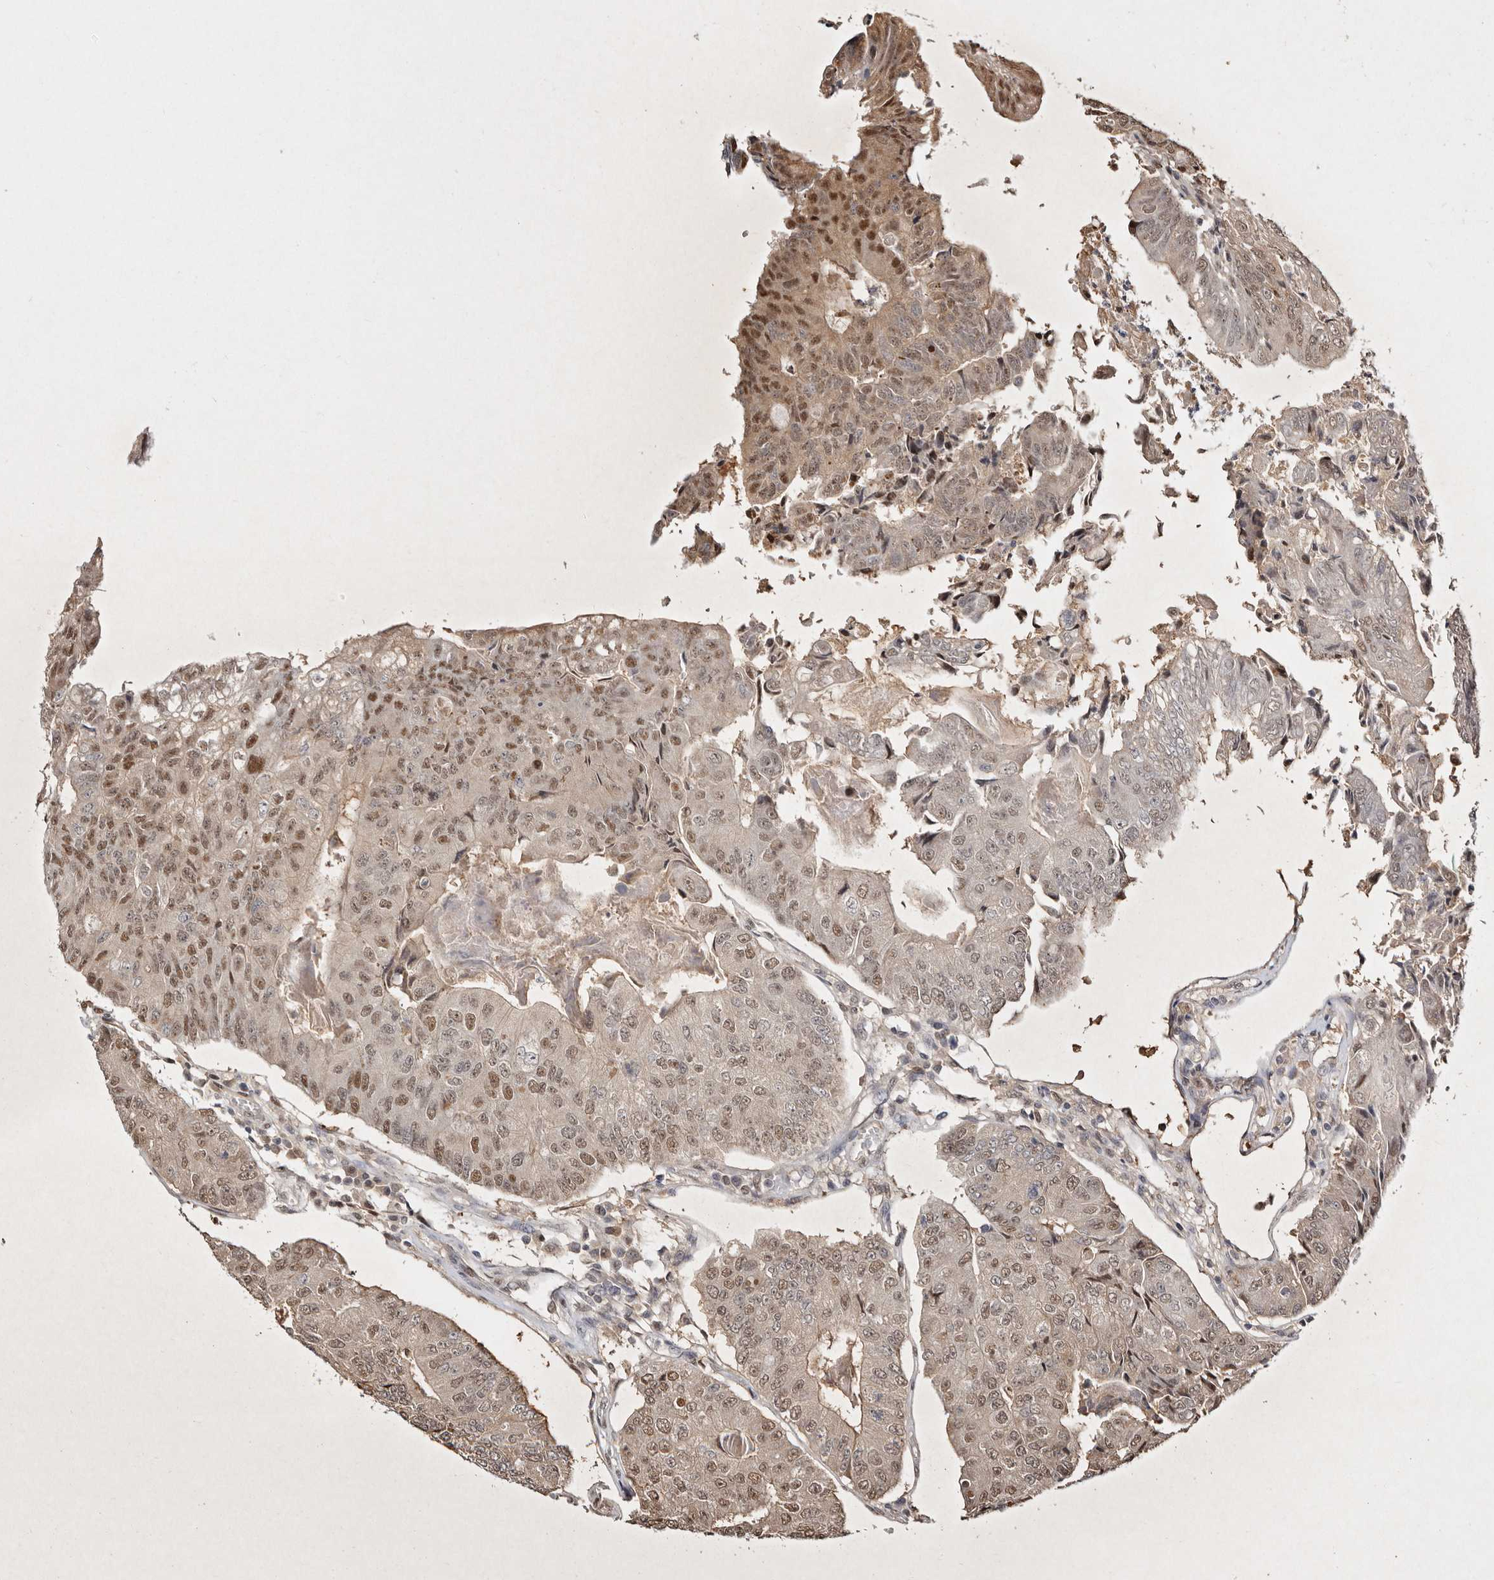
{"staining": {"intensity": "moderate", "quantity": ">75%", "location": "nuclear"}, "tissue": "colorectal cancer", "cell_type": "Tumor cells", "image_type": "cancer", "snomed": [{"axis": "morphology", "description": "Adenocarcinoma, NOS"}, {"axis": "topography", "description": "Colon"}], "caption": "Human adenocarcinoma (colorectal) stained with a protein marker reveals moderate staining in tumor cells.", "gene": "PSMA5", "patient": {"sex": "female", "age": 67}}